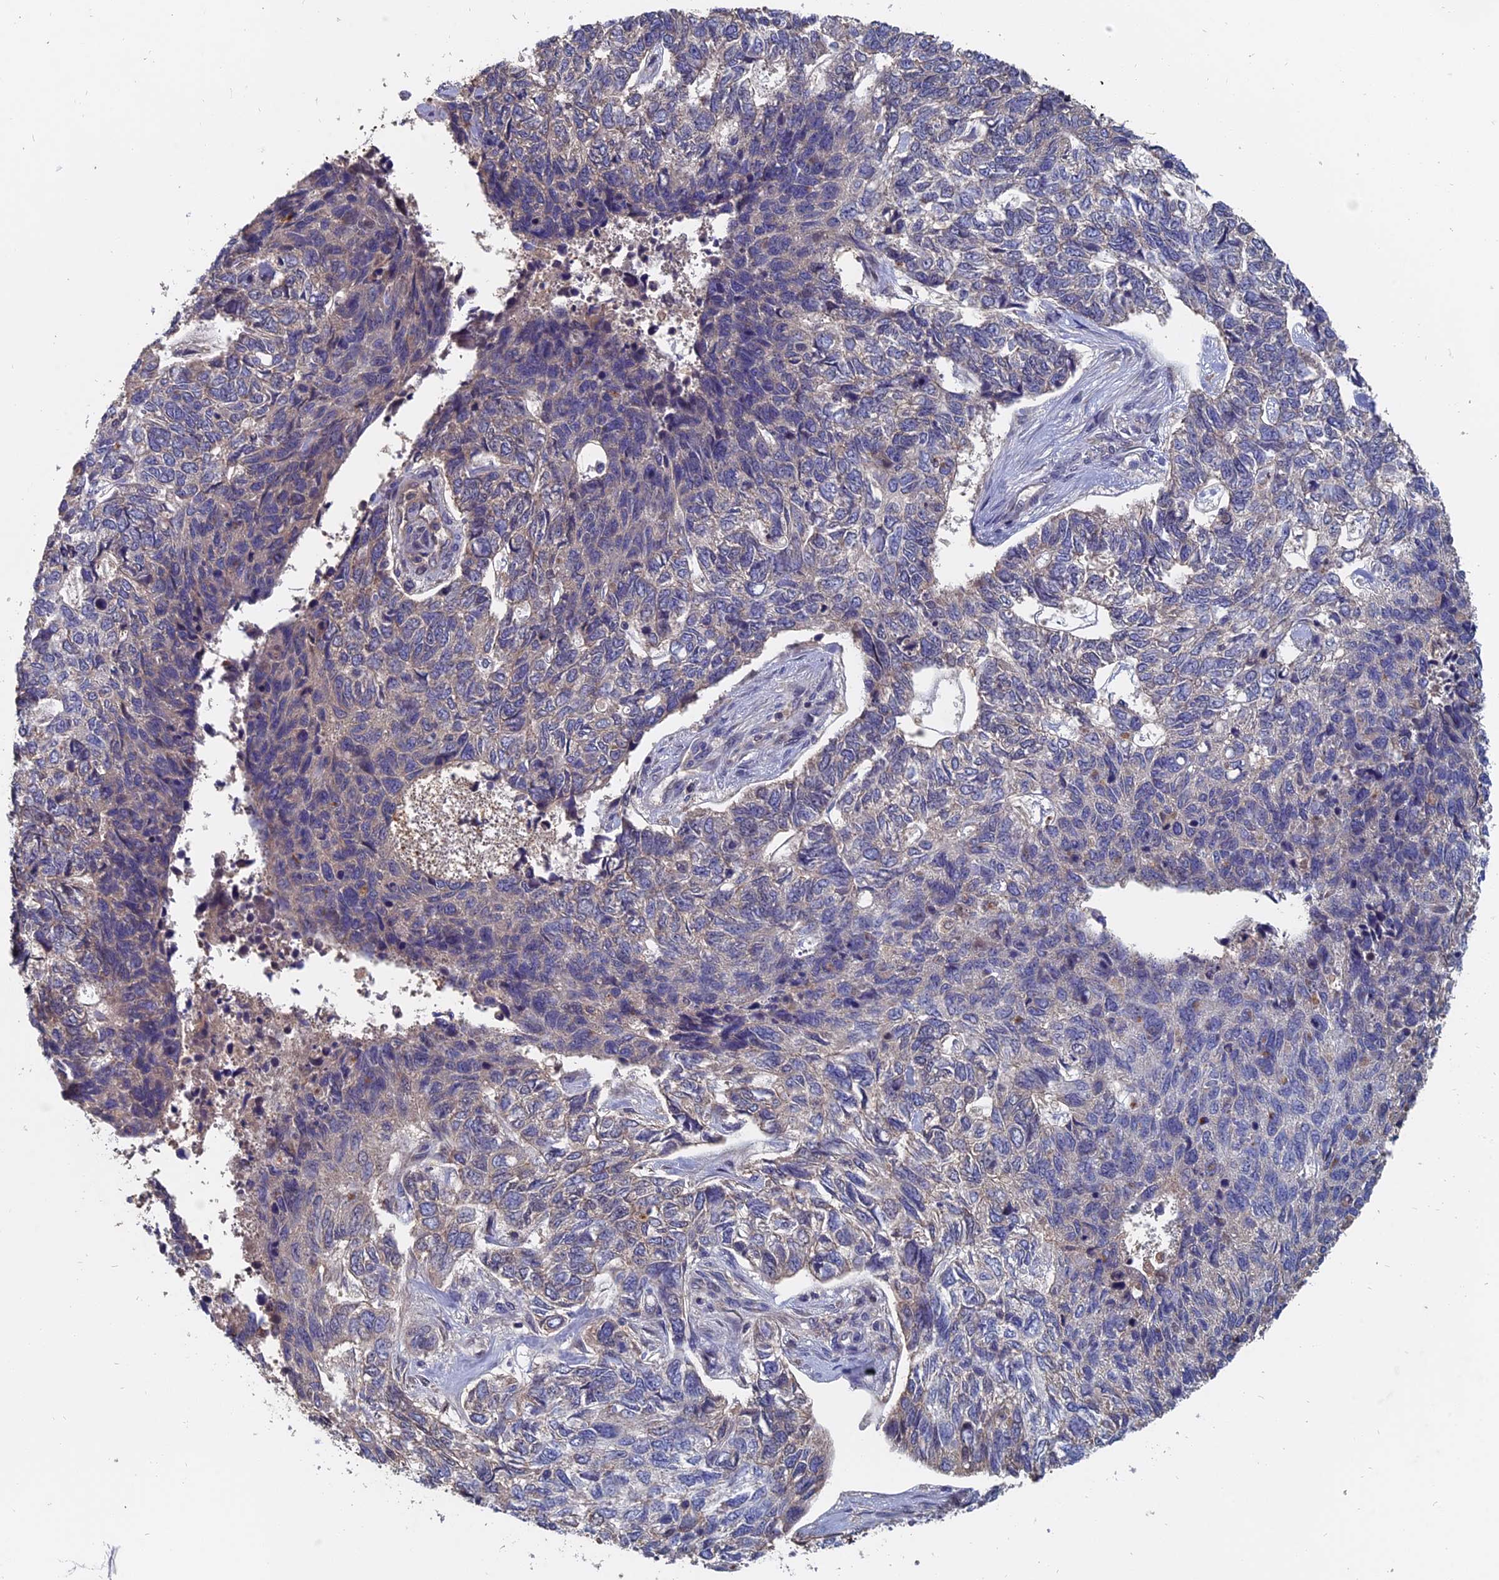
{"staining": {"intensity": "negative", "quantity": "none", "location": "none"}, "tissue": "skin cancer", "cell_type": "Tumor cells", "image_type": "cancer", "snomed": [{"axis": "morphology", "description": "Basal cell carcinoma"}, {"axis": "topography", "description": "Skin"}], "caption": "Histopathology image shows no protein positivity in tumor cells of skin cancer (basal cell carcinoma) tissue. (Stains: DAB (3,3'-diaminobenzidine) immunohistochemistry with hematoxylin counter stain, Microscopy: brightfield microscopy at high magnification).", "gene": "SLC33A1", "patient": {"sex": "female", "age": 65}}